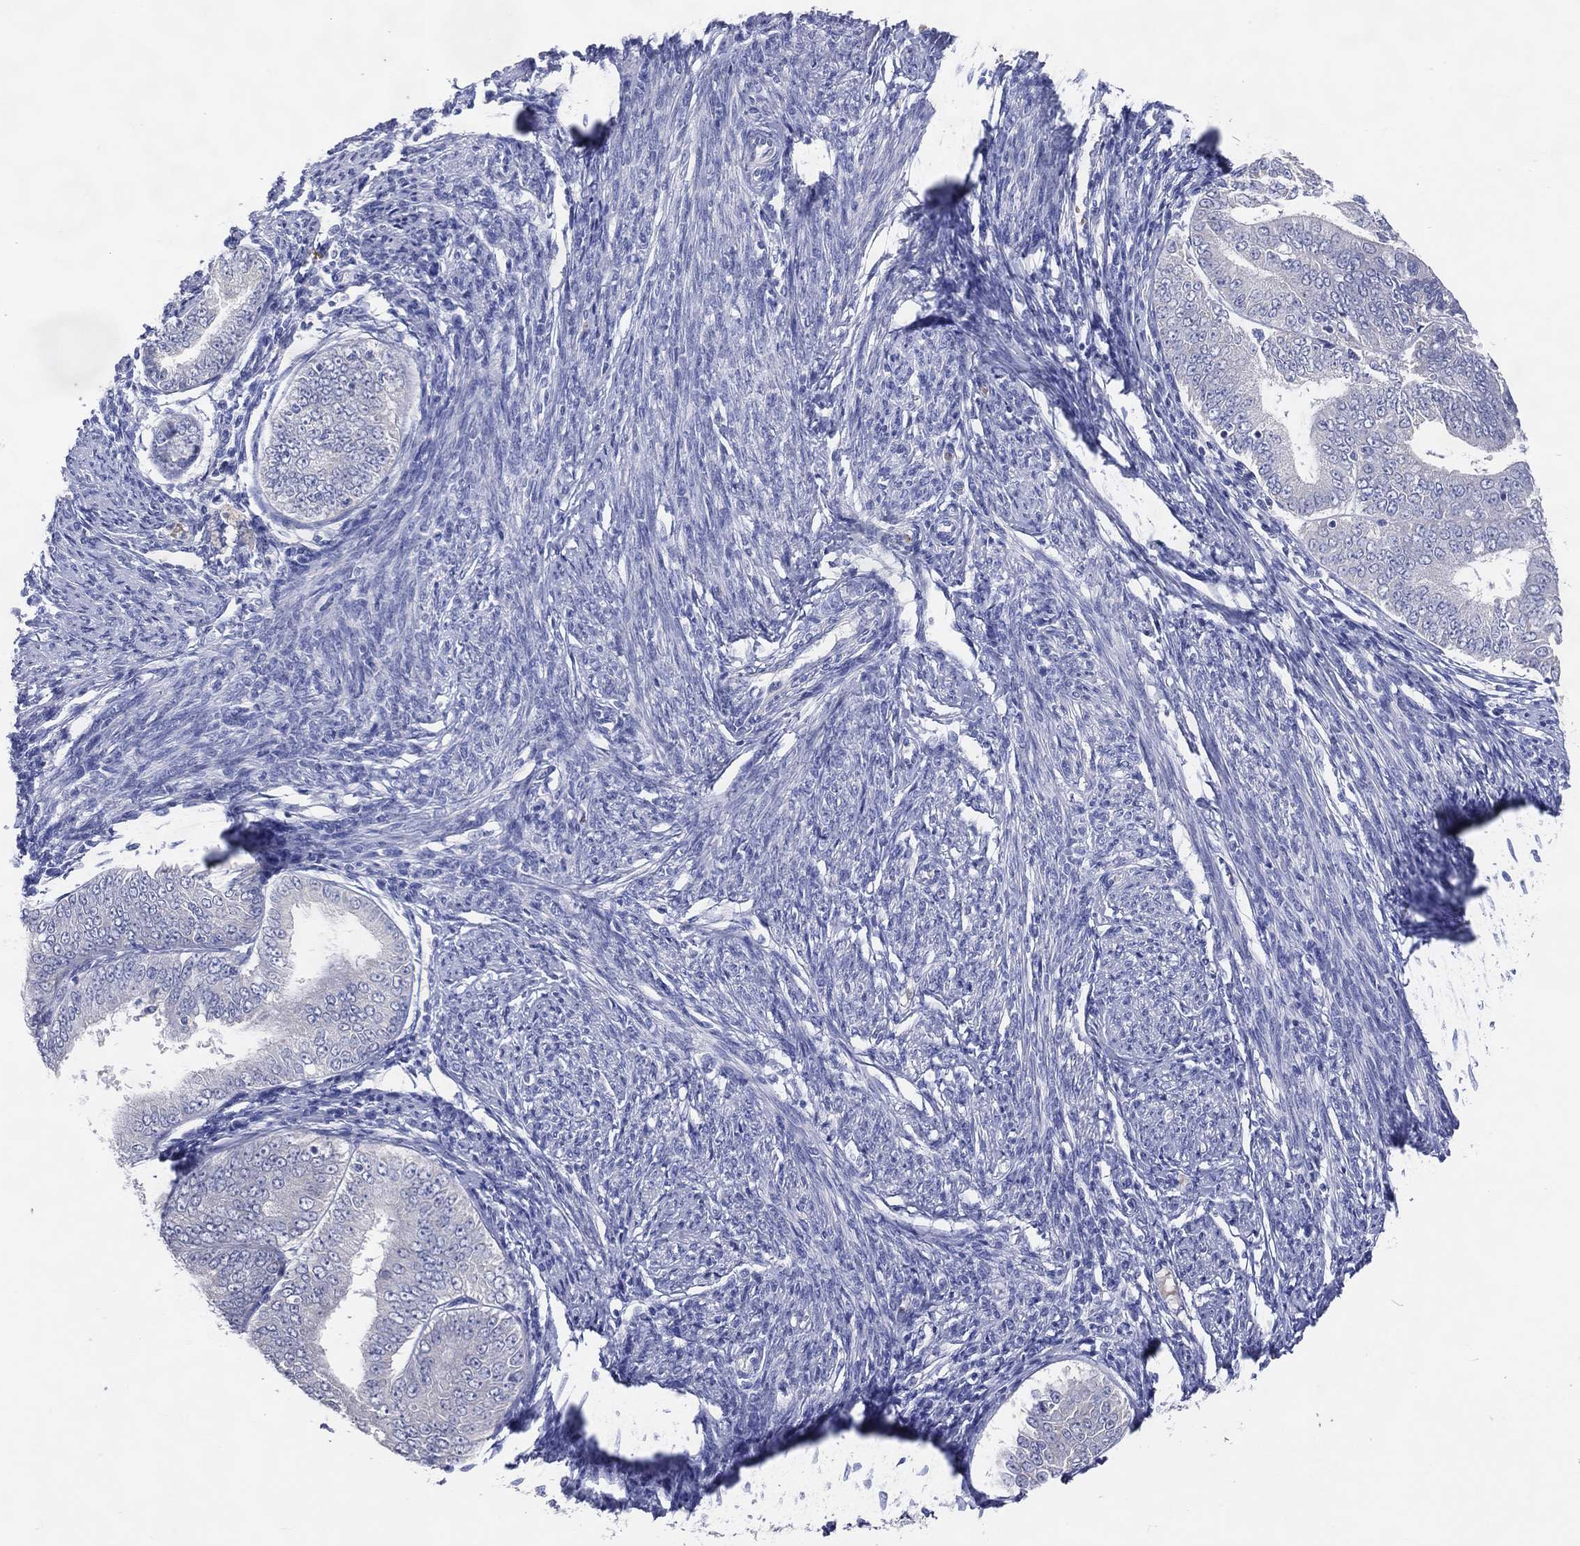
{"staining": {"intensity": "negative", "quantity": "none", "location": "none"}, "tissue": "endometrial cancer", "cell_type": "Tumor cells", "image_type": "cancer", "snomed": [{"axis": "morphology", "description": "Adenocarcinoma, NOS"}, {"axis": "topography", "description": "Endometrium"}], "caption": "Tumor cells show no significant expression in adenocarcinoma (endometrial). (IHC, brightfield microscopy, high magnification).", "gene": "DNAH6", "patient": {"sex": "female", "age": 63}}